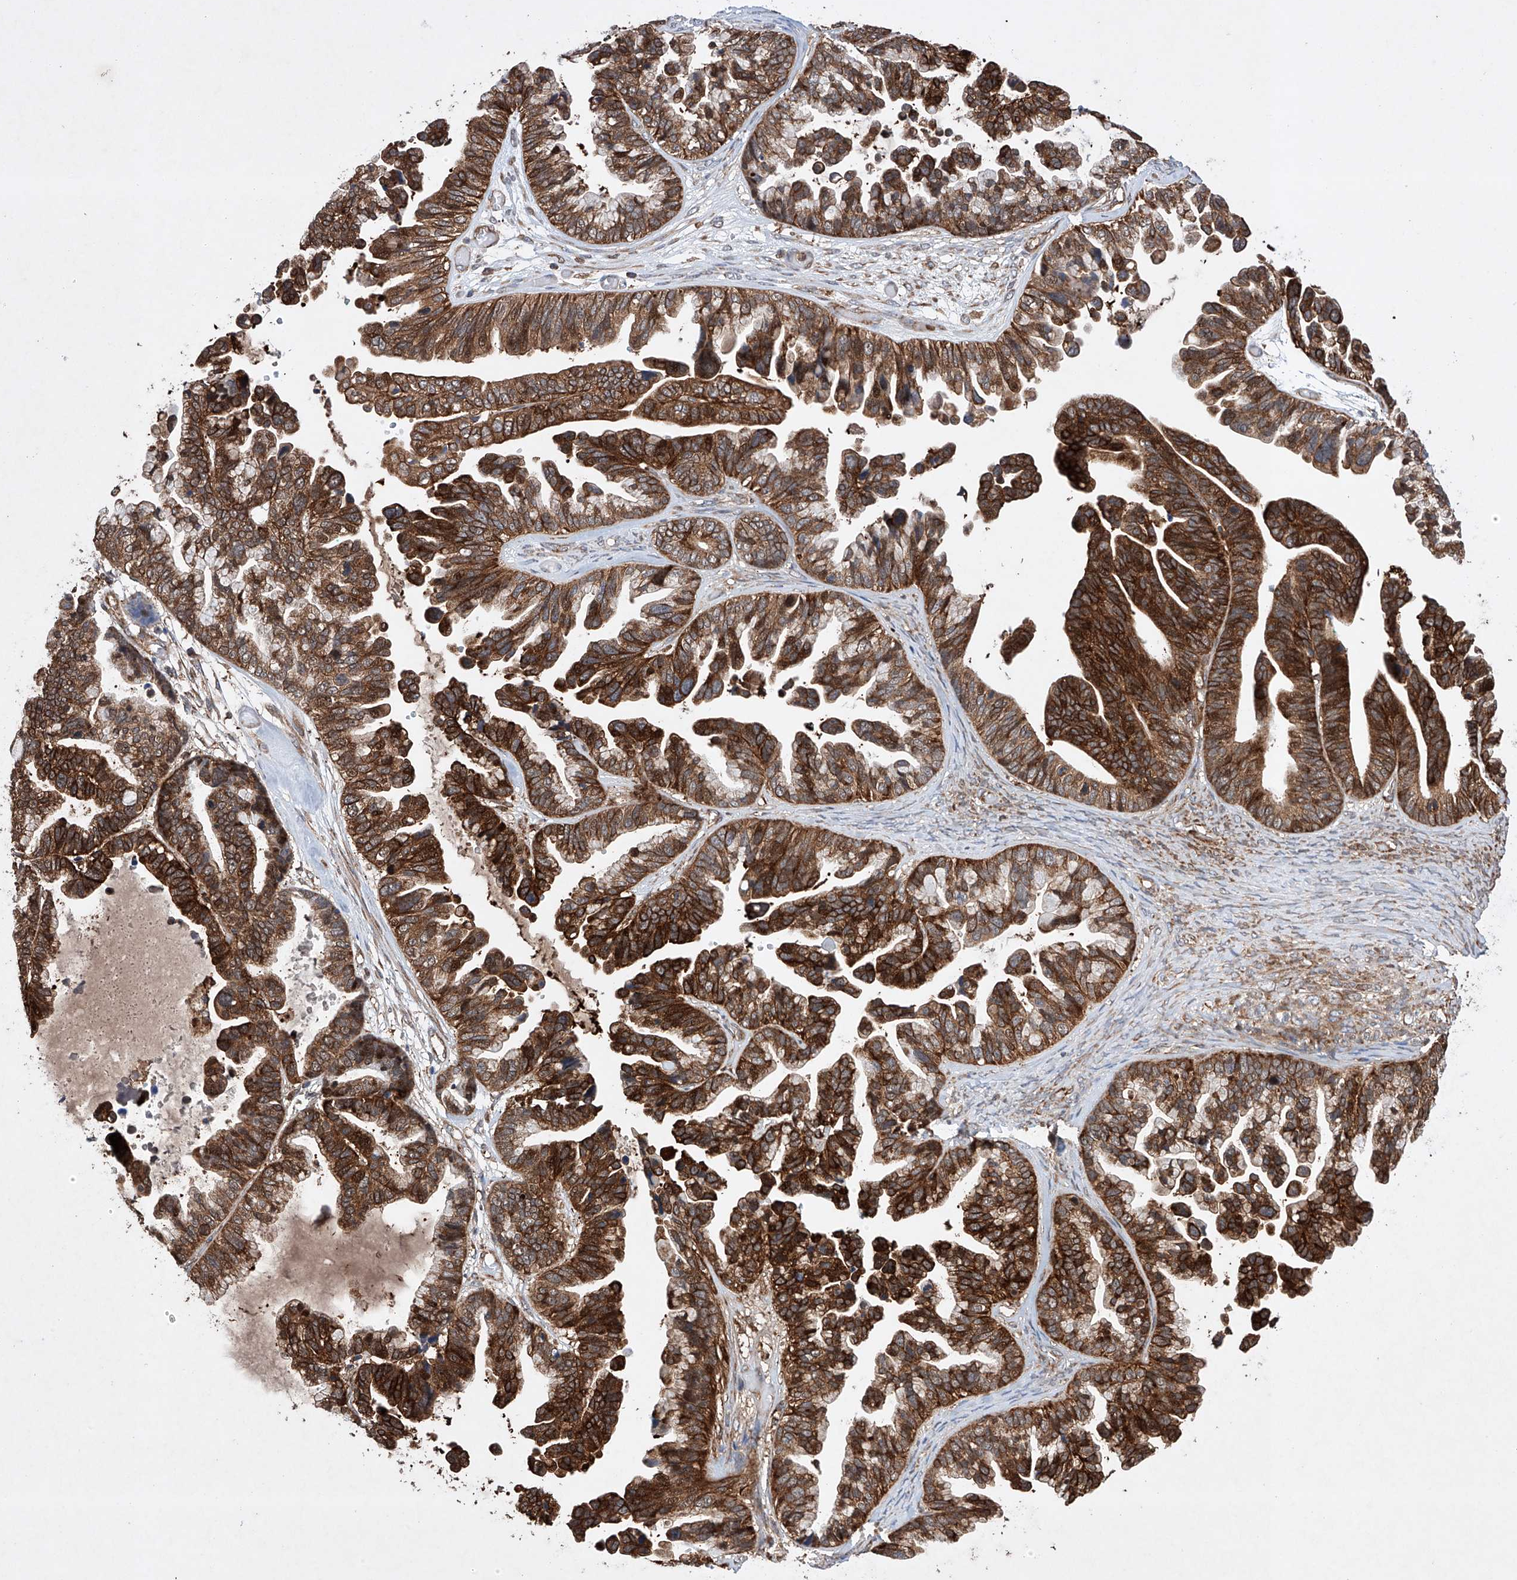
{"staining": {"intensity": "strong", "quantity": ">75%", "location": "cytoplasmic/membranous"}, "tissue": "ovarian cancer", "cell_type": "Tumor cells", "image_type": "cancer", "snomed": [{"axis": "morphology", "description": "Cystadenocarcinoma, serous, NOS"}, {"axis": "topography", "description": "Ovary"}], "caption": "DAB (3,3'-diaminobenzidine) immunohistochemical staining of human ovarian serous cystadenocarcinoma reveals strong cytoplasmic/membranous protein staining in about >75% of tumor cells. (DAB (3,3'-diaminobenzidine) = brown stain, brightfield microscopy at high magnification).", "gene": "TIMM23", "patient": {"sex": "female", "age": 56}}